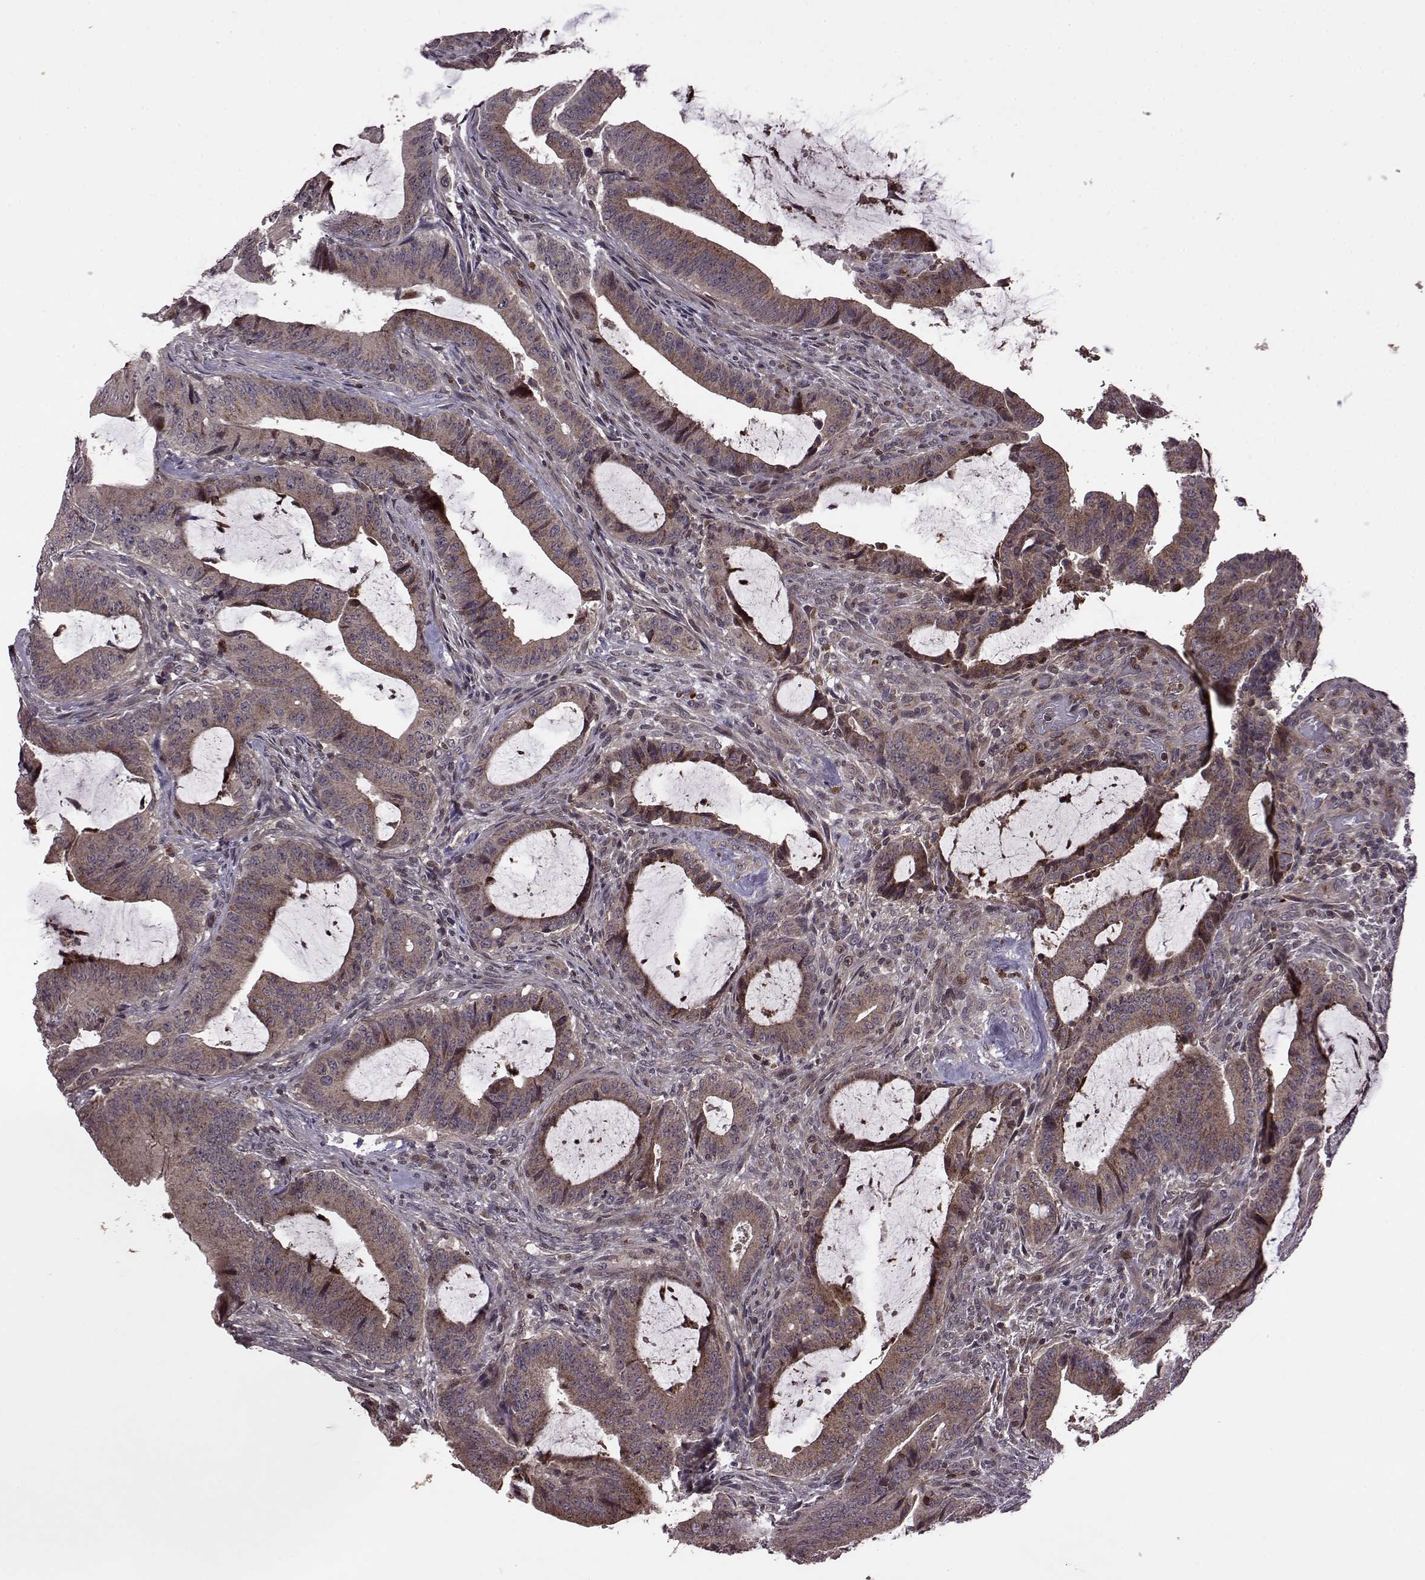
{"staining": {"intensity": "moderate", "quantity": "25%-75%", "location": "cytoplasmic/membranous"}, "tissue": "colorectal cancer", "cell_type": "Tumor cells", "image_type": "cancer", "snomed": [{"axis": "morphology", "description": "Adenocarcinoma, NOS"}, {"axis": "topography", "description": "Colon"}], "caption": "Immunohistochemistry (IHC) photomicrograph of colorectal cancer (adenocarcinoma) stained for a protein (brown), which displays medium levels of moderate cytoplasmic/membranous staining in approximately 25%-75% of tumor cells.", "gene": "TRMU", "patient": {"sex": "female", "age": 43}}